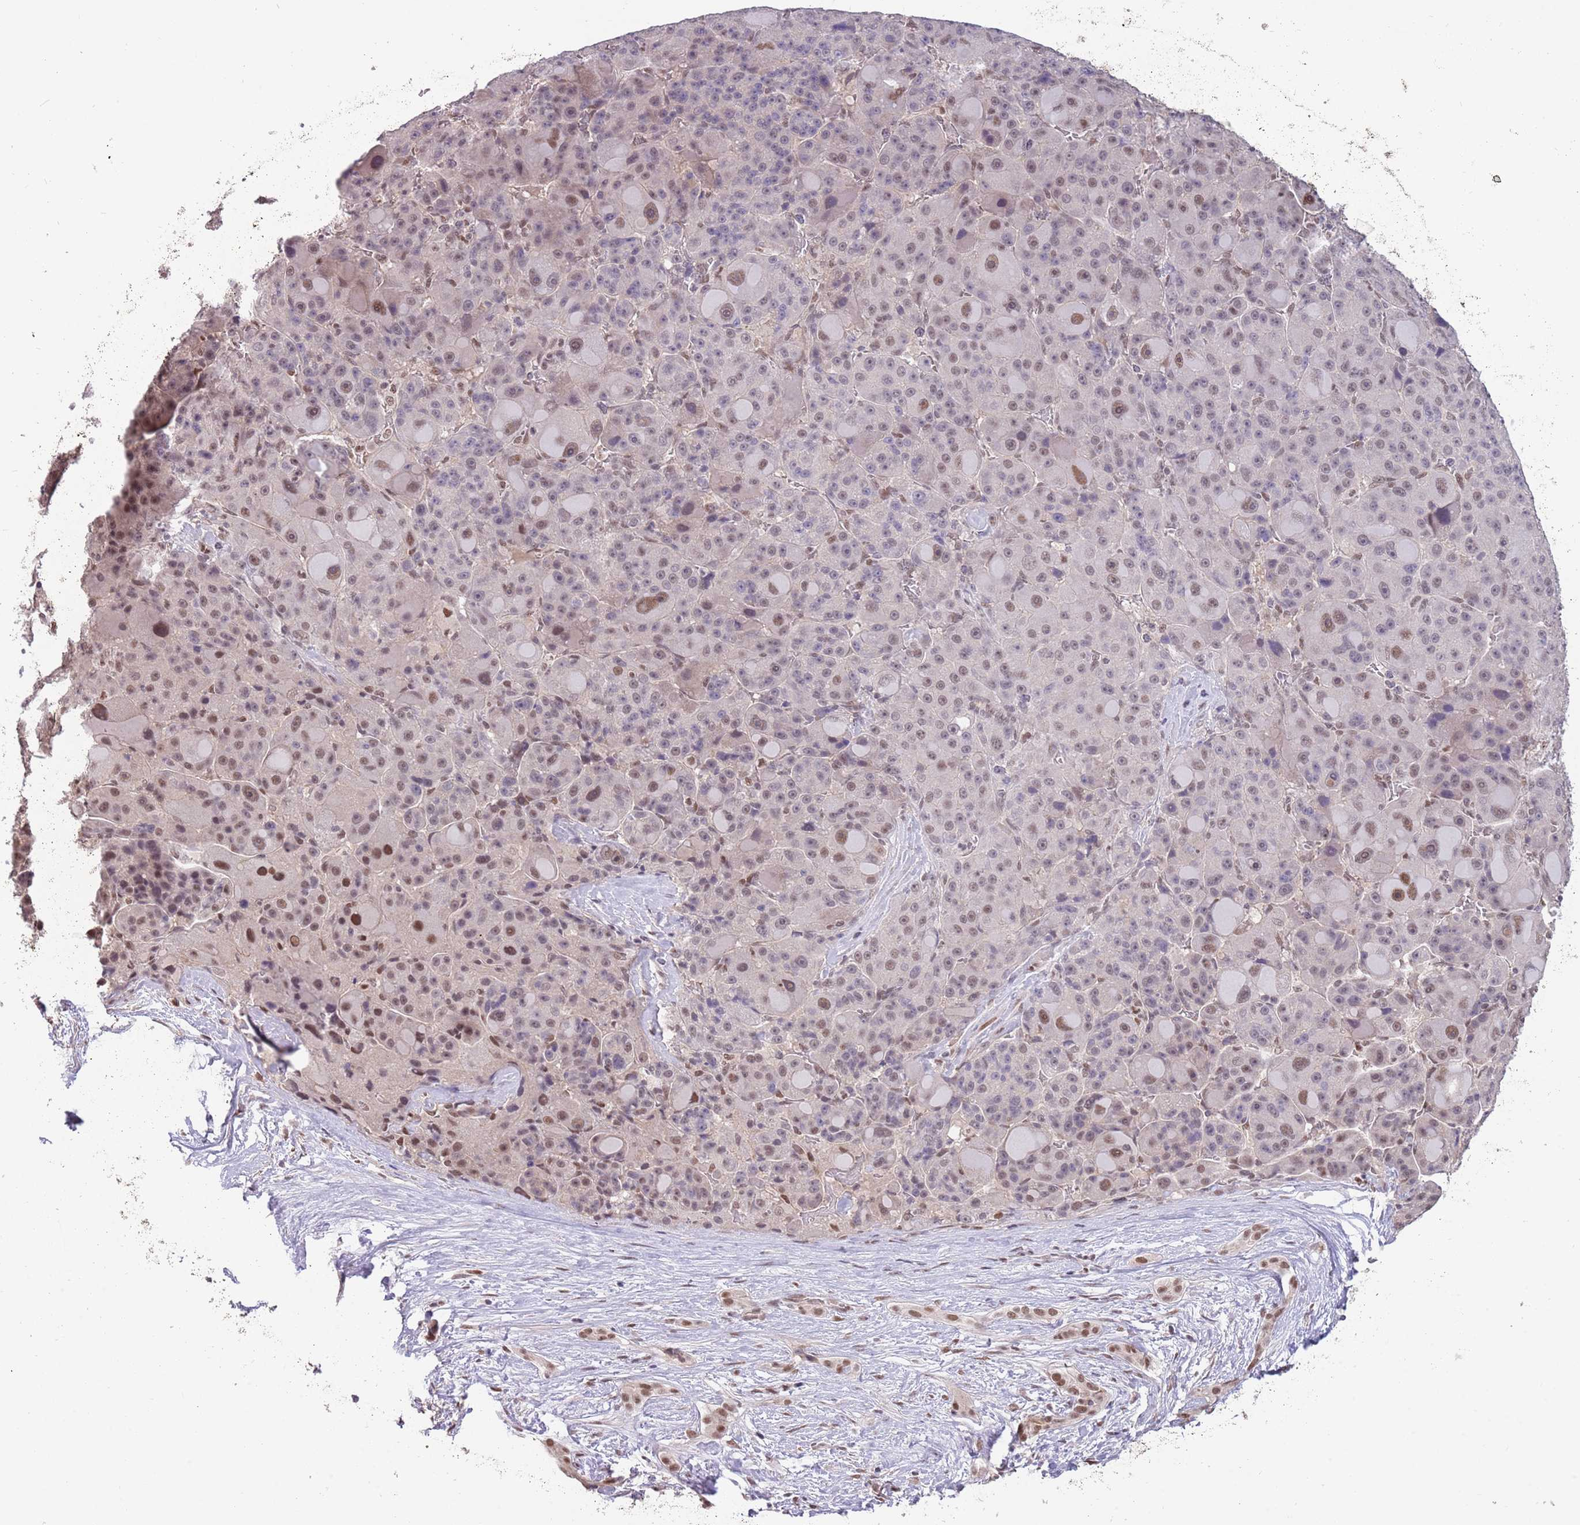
{"staining": {"intensity": "weak", "quantity": "25%-75%", "location": "nuclear"}, "tissue": "liver cancer", "cell_type": "Tumor cells", "image_type": "cancer", "snomed": [{"axis": "morphology", "description": "Carcinoma, Hepatocellular, NOS"}, {"axis": "topography", "description": "Liver"}], "caption": "An image of human liver hepatocellular carcinoma stained for a protein displays weak nuclear brown staining in tumor cells. Using DAB (brown) and hematoxylin (blue) stains, captured at high magnification using brightfield microscopy.", "gene": "ZBTB7A", "patient": {"sex": "male", "age": 76}}